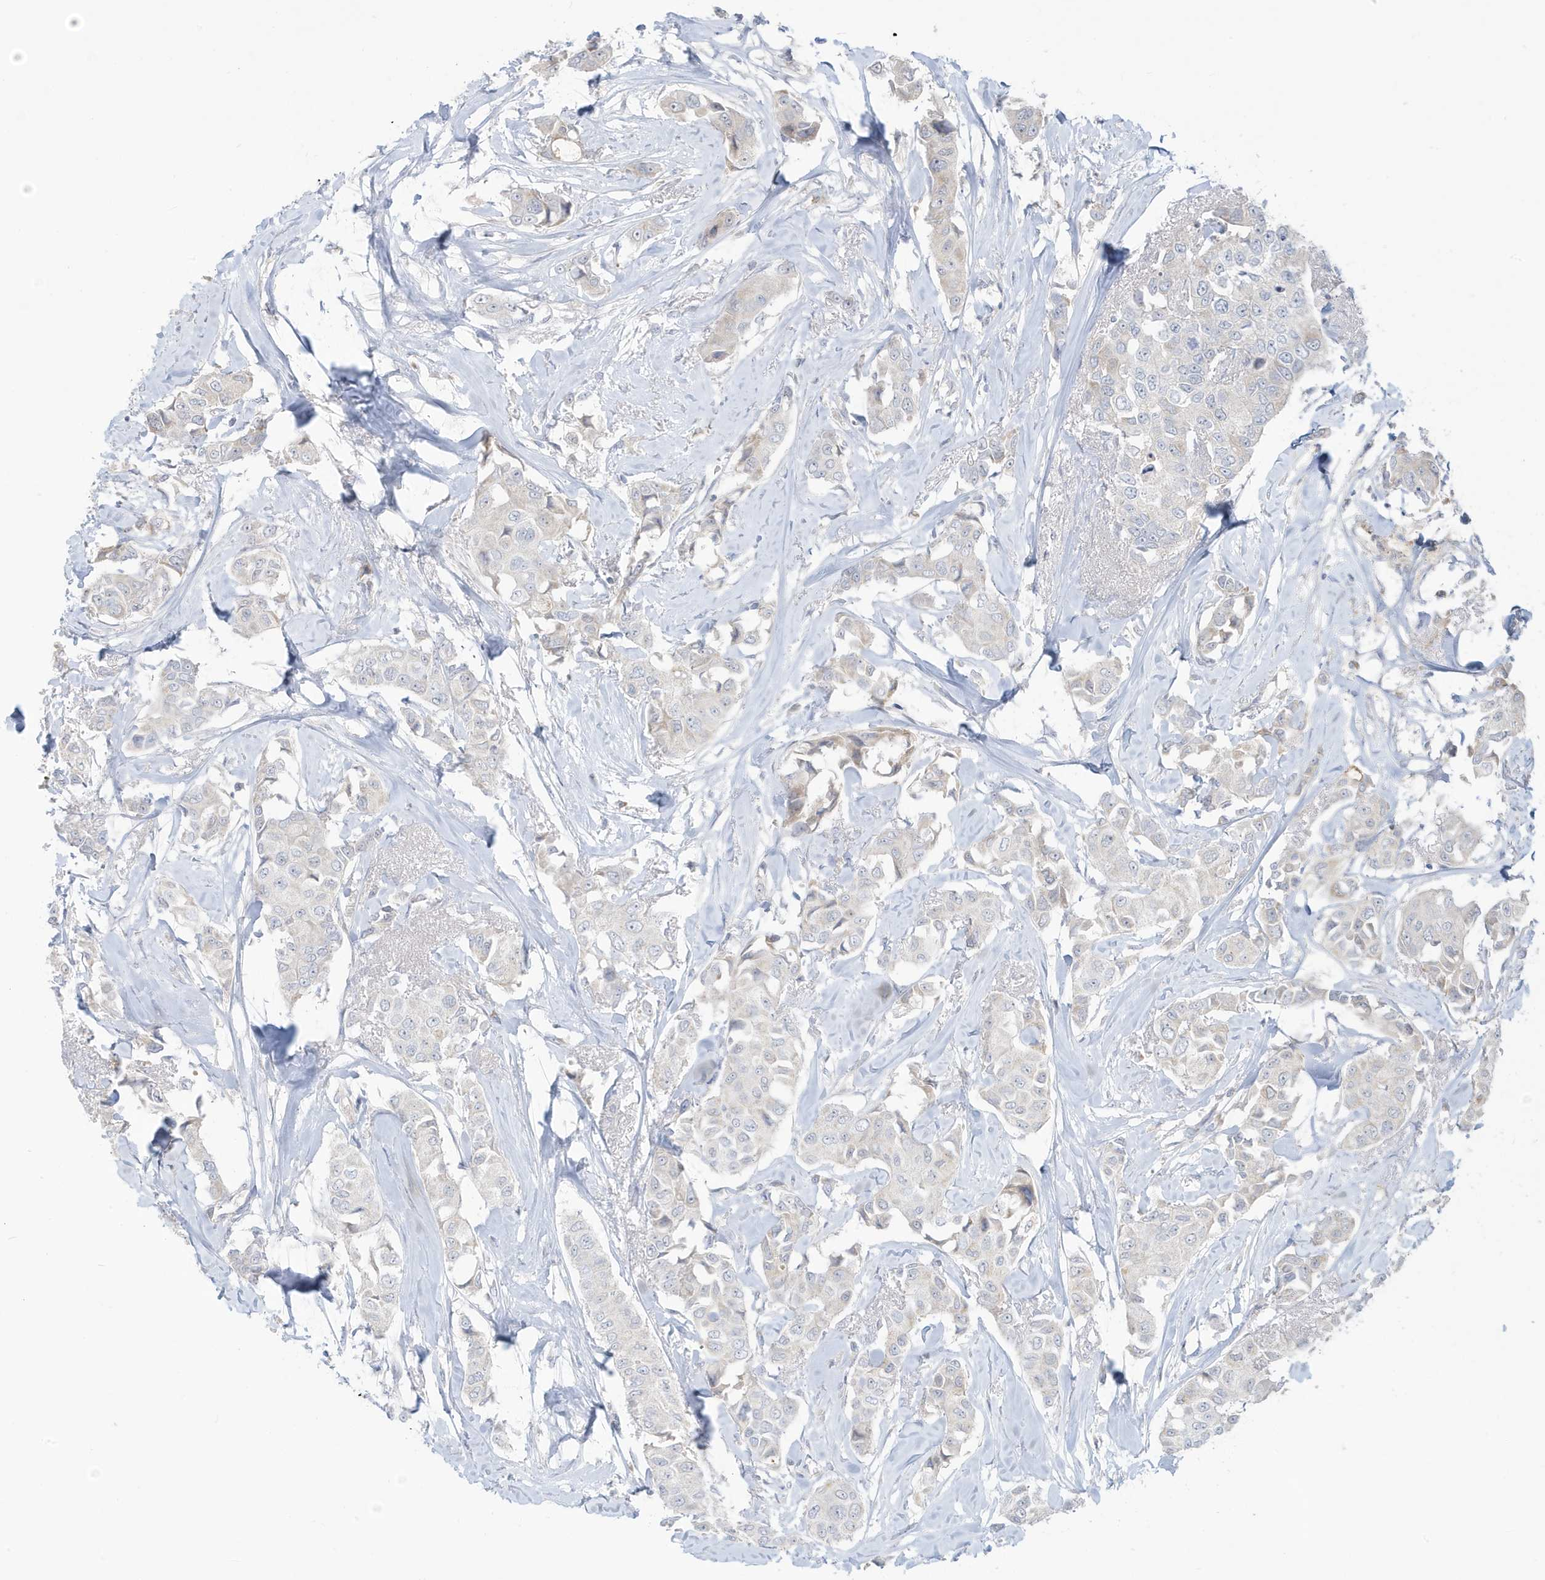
{"staining": {"intensity": "negative", "quantity": "none", "location": "none"}, "tissue": "breast cancer", "cell_type": "Tumor cells", "image_type": "cancer", "snomed": [{"axis": "morphology", "description": "Duct carcinoma"}, {"axis": "topography", "description": "Breast"}], "caption": "Tumor cells are negative for brown protein staining in breast cancer (intraductal carcinoma).", "gene": "IFT57", "patient": {"sex": "female", "age": 80}}